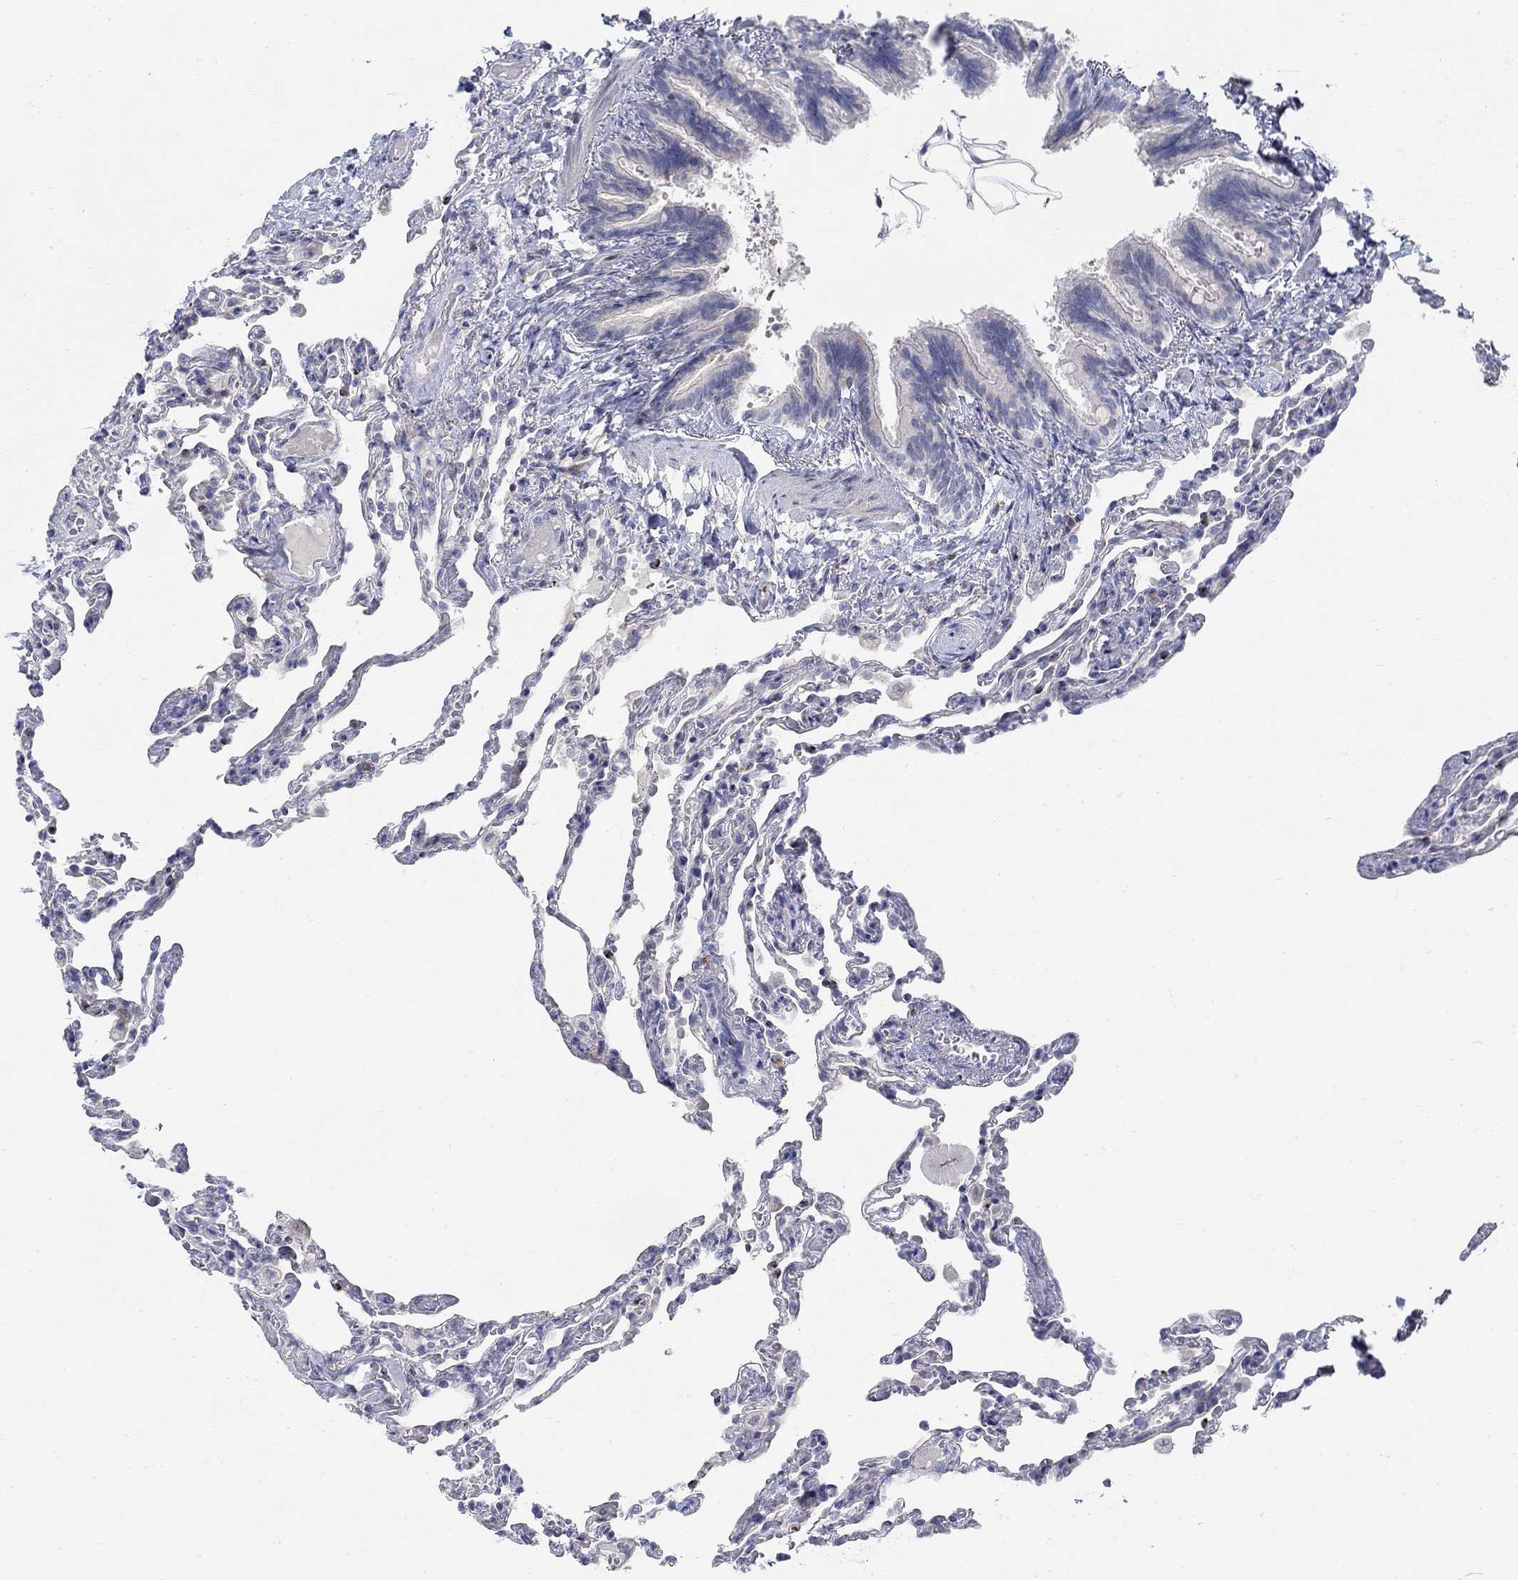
{"staining": {"intensity": "negative", "quantity": "none", "location": "none"}, "tissue": "lung", "cell_type": "Alveolar cells", "image_type": "normal", "snomed": [{"axis": "morphology", "description": "Normal tissue, NOS"}, {"axis": "topography", "description": "Lung"}], "caption": "Alveolar cells are negative for brown protein staining in normal lung. The staining is performed using DAB brown chromogen with nuclei counter-stained in using hematoxylin.", "gene": "ANO7", "patient": {"sex": "female", "age": 43}}